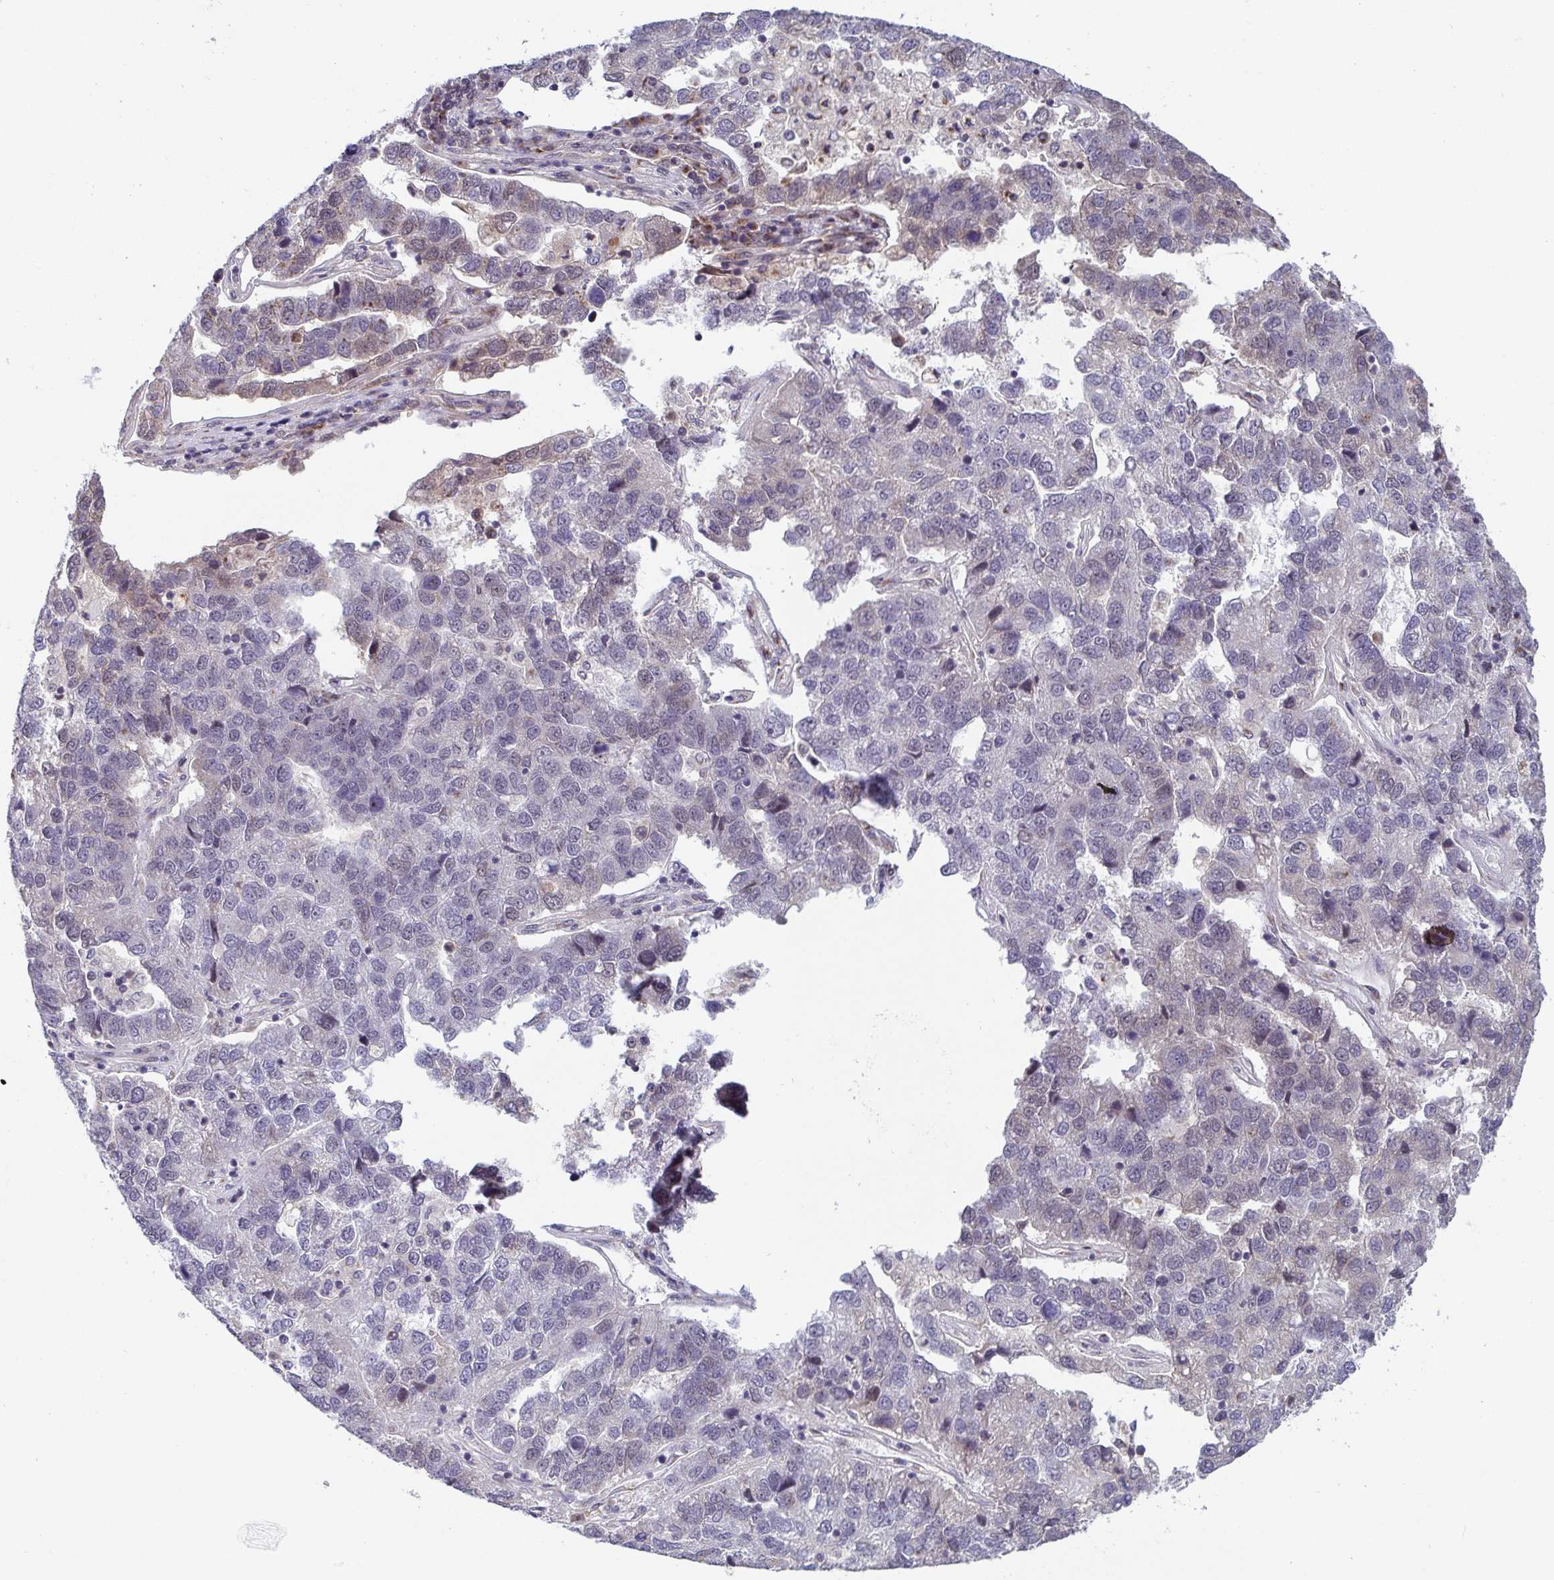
{"staining": {"intensity": "negative", "quantity": "none", "location": "none"}, "tissue": "pancreatic cancer", "cell_type": "Tumor cells", "image_type": "cancer", "snomed": [{"axis": "morphology", "description": "Adenocarcinoma, NOS"}, {"axis": "topography", "description": "Pancreas"}], "caption": "Pancreatic adenocarcinoma was stained to show a protein in brown. There is no significant staining in tumor cells.", "gene": "ATP5MJ", "patient": {"sex": "female", "age": 61}}